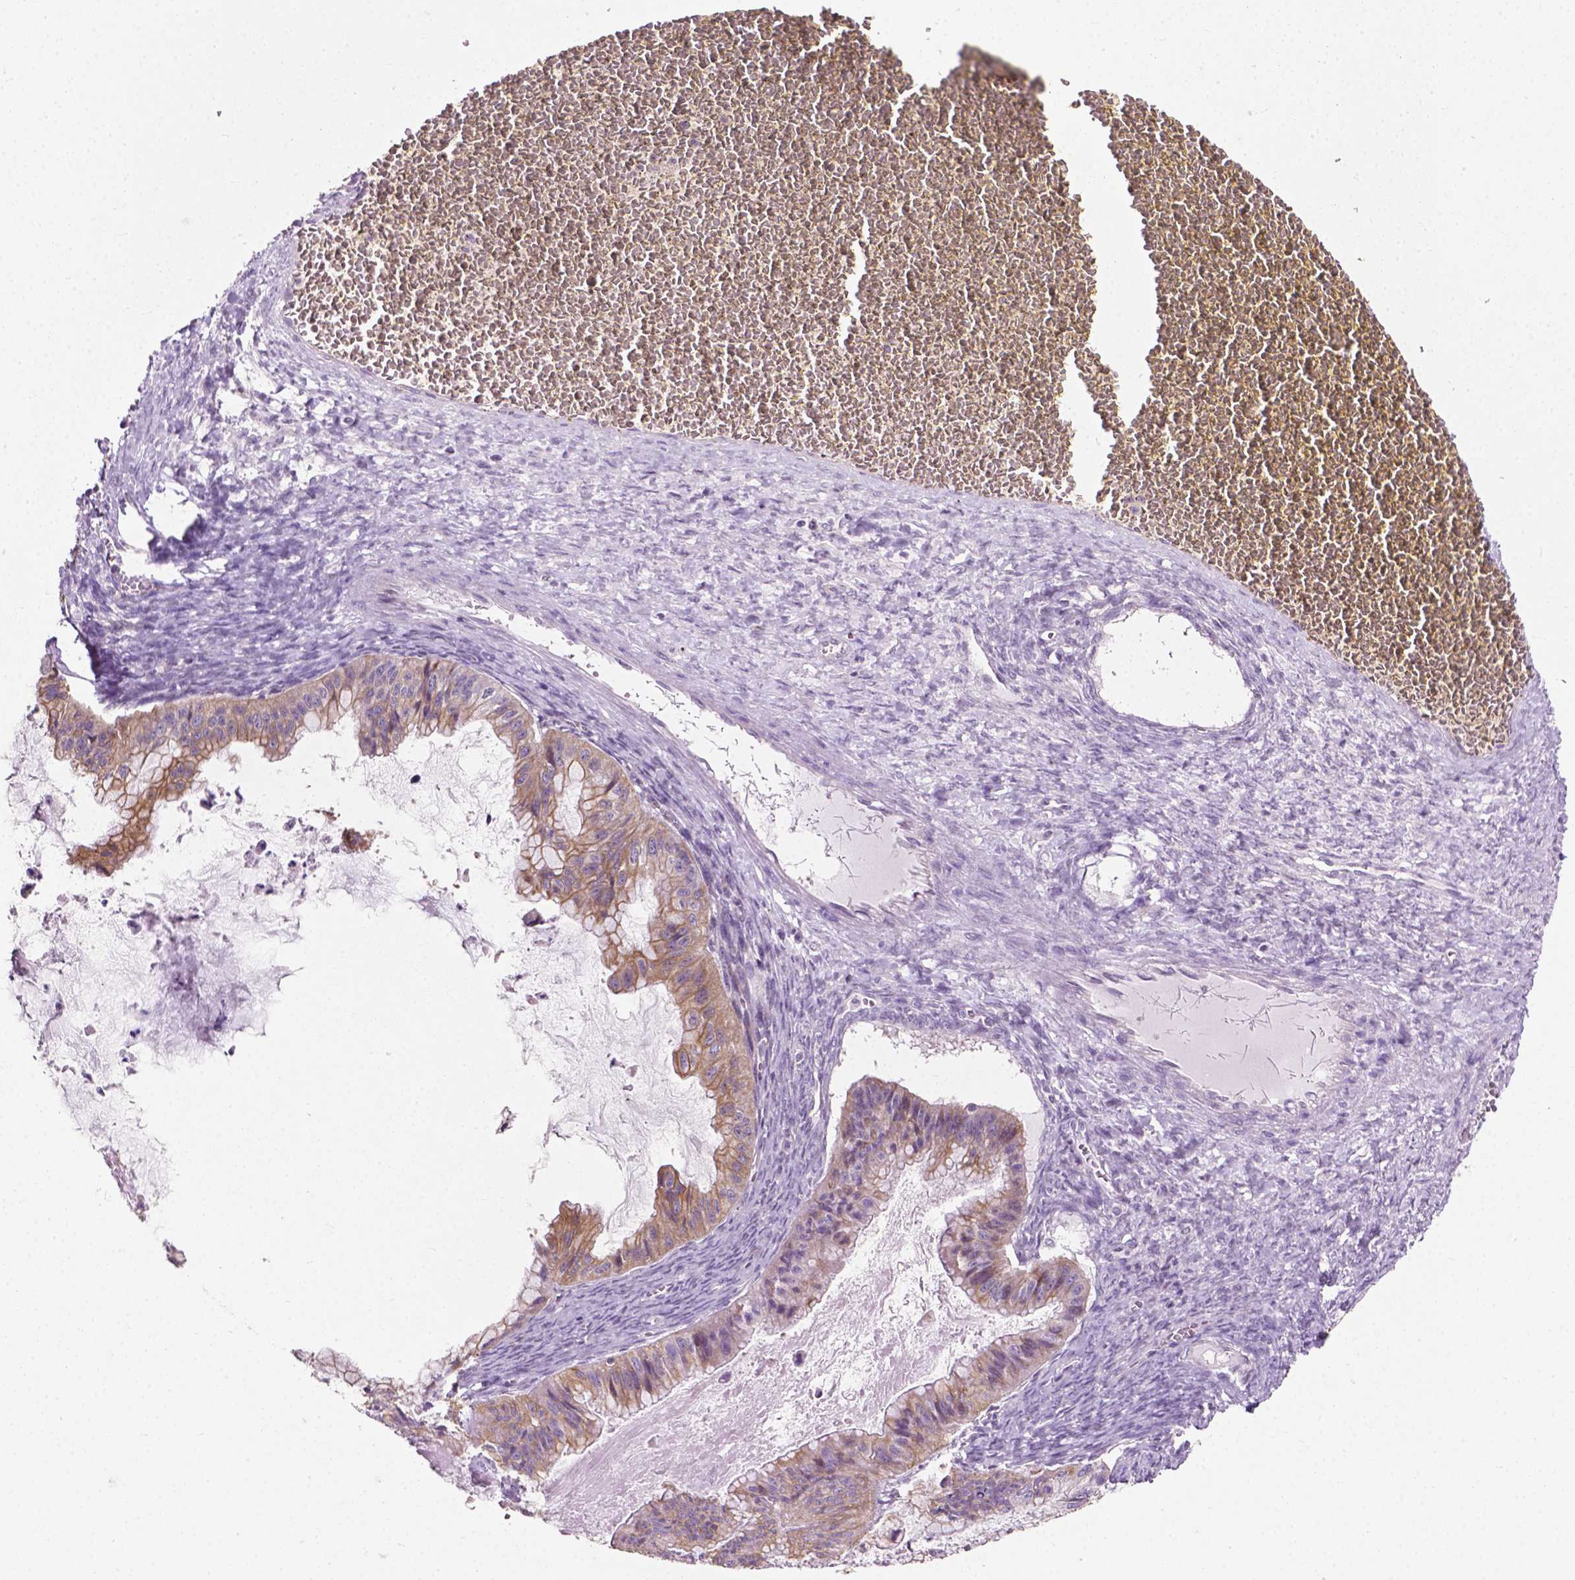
{"staining": {"intensity": "moderate", "quantity": "25%-75%", "location": "cytoplasmic/membranous"}, "tissue": "ovarian cancer", "cell_type": "Tumor cells", "image_type": "cancer", "snomed": [{"axis": "morphology", "description": "Cystadenocarcinoma, mucinous, NOS"}, {"axis": "topography", "description": "Ovary"}], "caption": "This is a micrograph of IHC staining of ovarian cancer, which shows moderate positivity in the cytoplasmic/membranous of tumor cells.", "gene": "MZT1", "patient": {"sex": "female", "age": 72}}